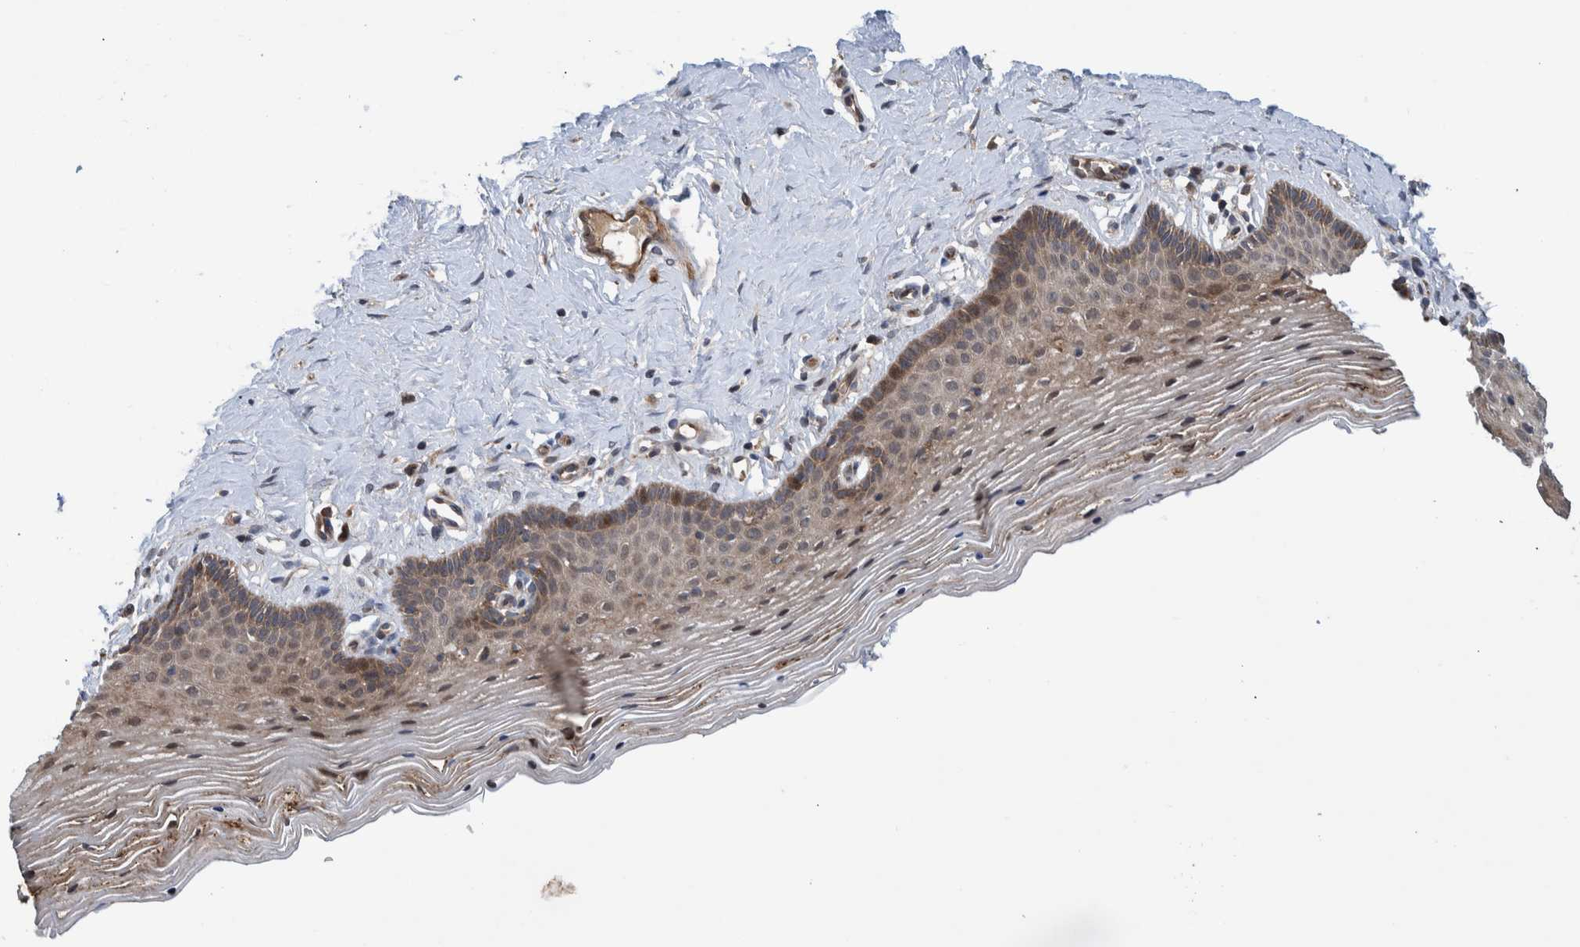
{"staining": {"intensity": "weak", "quantity": ">75%", "location": "cytoplasmic/membranous"}, "tissue": "vagina", "cell_type": "Squamous epithelial cells", "image_type": "normal", "snomed": [{"axis": "morphology", "description": "Normal tissue, NOS"}, {"axis": "topography", "description": "Vagina"}], "caption": "Vagina stained with DAB IHC displays low levels of weak cytoplasmic/membranous staining in approximately >75% of squamous epithelial cells.", "gene": "B3GNTL1", "patient": {"sex": "female", "age": 32}}